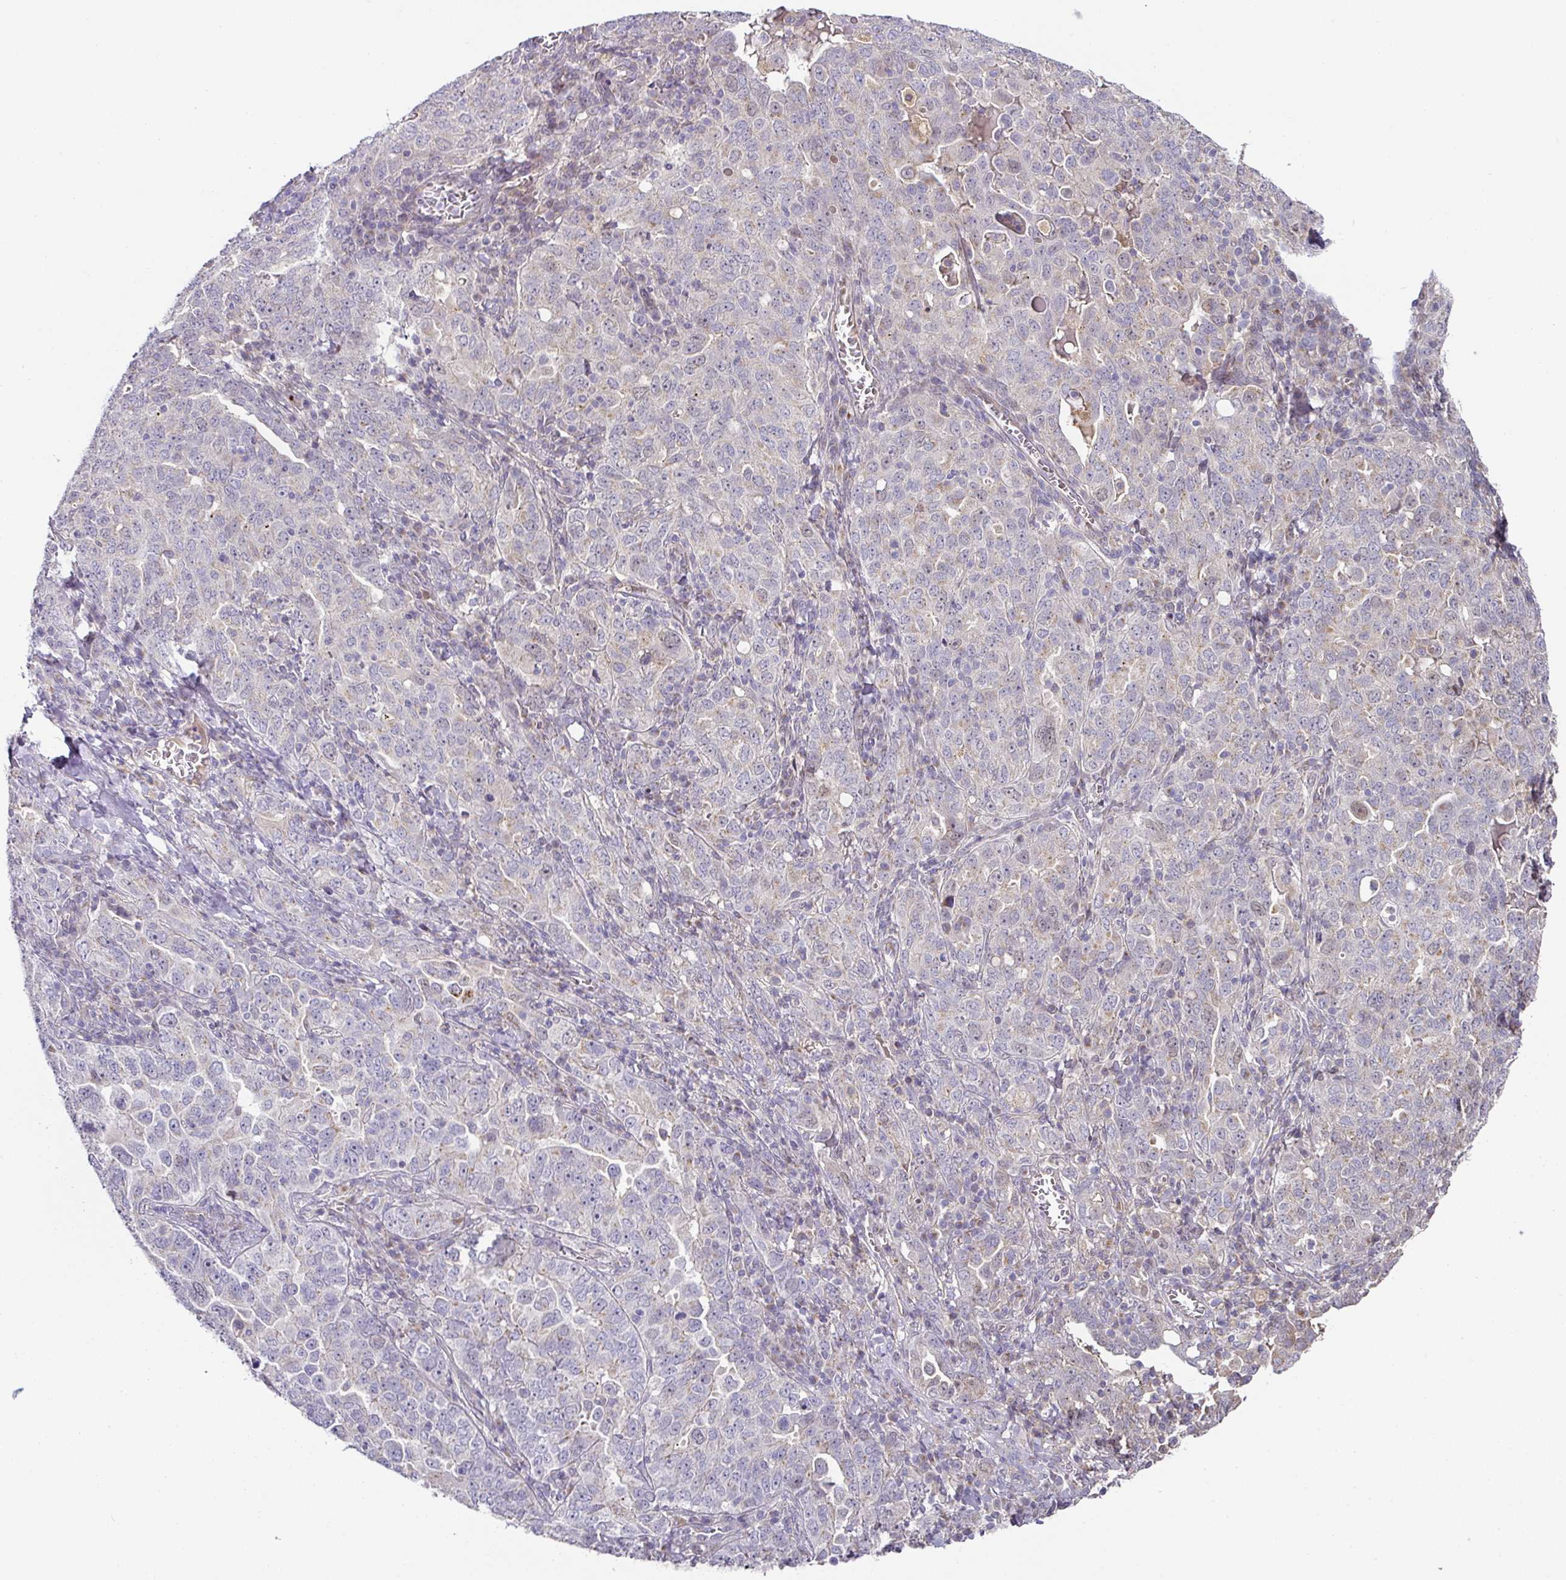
{"staining": {"intensity": "negative", "quantity": "none", "location": "none"}, "tissue": "ovarian cancer", "cell_type": "Tumor cells", "image_type": "cancer", "snomed": [{"axis": "morphology", "description": "Carcinoma, endometroid"}, {"axis": "topography", "description": "Ovary"}], "caption": "High magnification brightfield microscopy of endometroid carcinoma (ovarian) stained with DAB (3,3'-diaminobenzidine) (brown) and counterstained with hematoxylin (blue): tumor cells show no significant positivity. The staining is performed using DAB (3,3'-diaminobenzidine) brown chromogen with nuclei counter-stained in using hematoxylin.", "gene": "TARM1", "patient": {"sex": "female", "age": 62}}